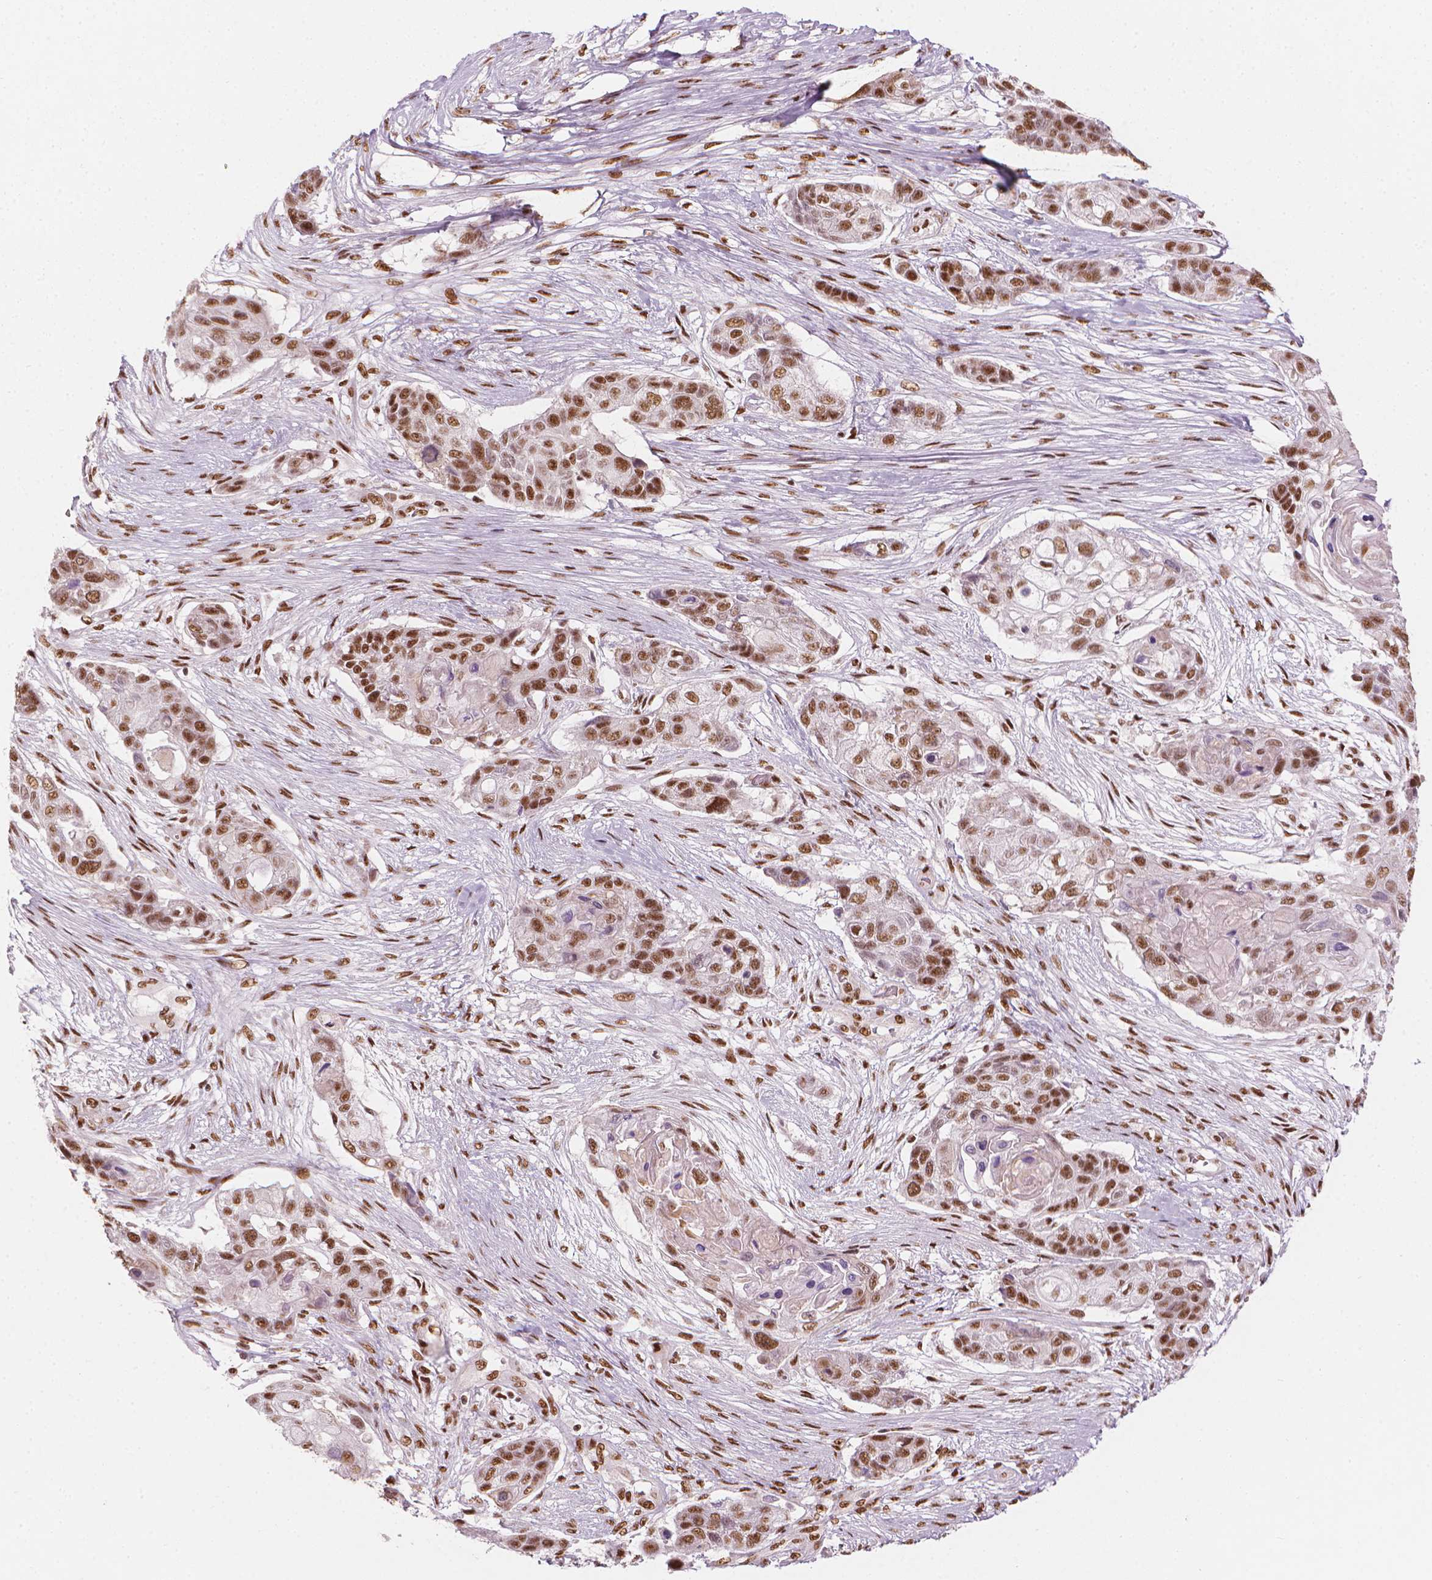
{"staining": {"intensity": "moderate", "quantity": ">75%", "location": "nuclear"}, "tissue": "lung cancer", "cell_type": "Tumor cells", "image_type": "cancer", "snomed": [{"axis": "morphology", "description": "Squamous cell carcinoma, NOS"}, {"axis": "topography", "description": "Lung"}], "caption": "Moderate nuclear protein positivity is identified in approximately >75% of tumor cells in lung cancer (squamous cell carcinoma).", "gene": "ELF2", "patient": {"sex": "male", "age": 69}}